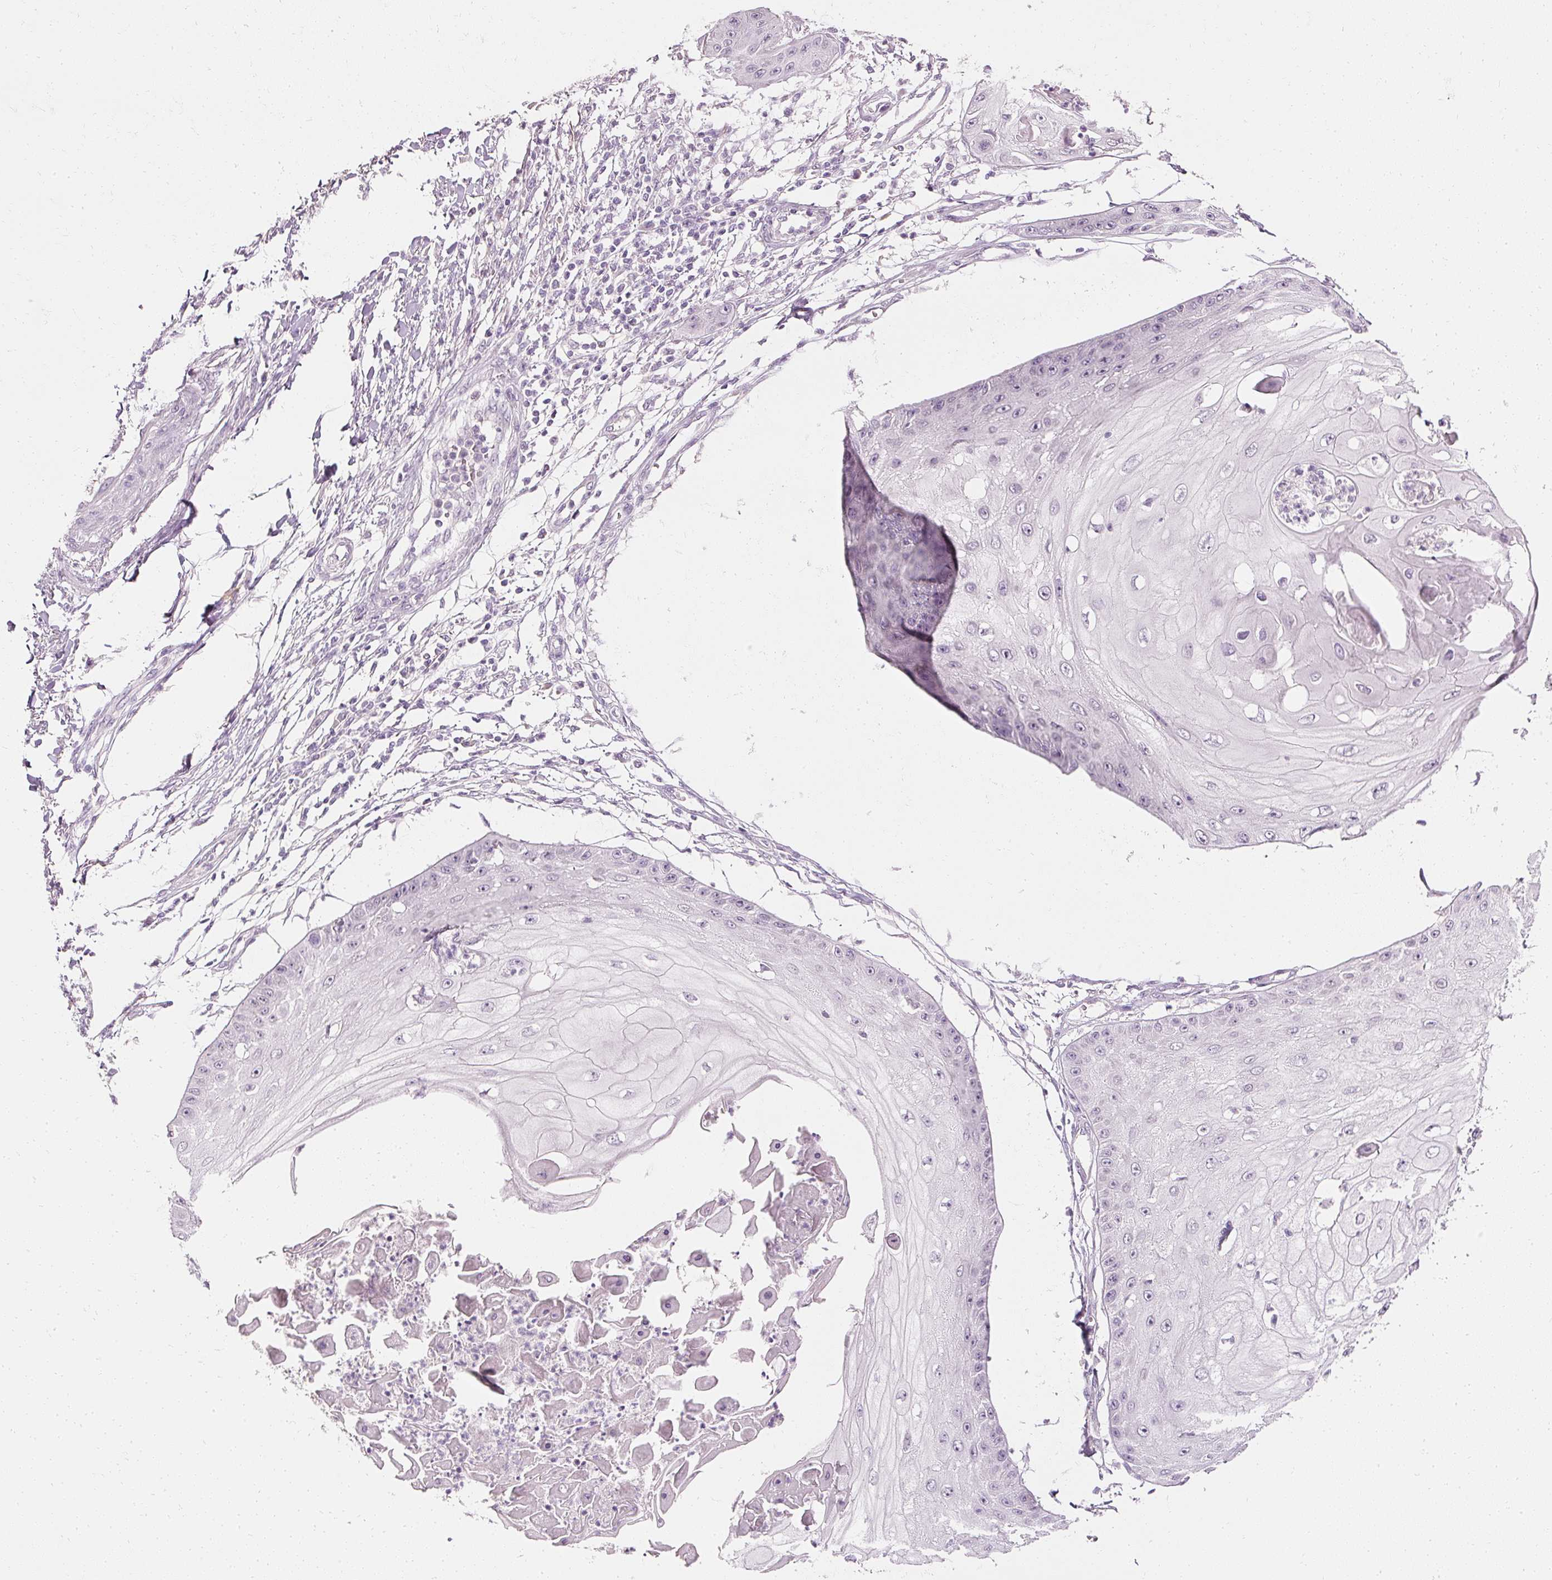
{"staining": {"intensity": "negative", "quantity": "none", "location": "none"}, "tissue": "skin cancer", "cell_type": "Tumor cells", "image_type": "cancer", "snomed": [{"axis": "morphology", "description": "Squamous cell carcinoma, NOS"}, {"axis": "topography", "description": "Skin"}], "caption": "Immunohistochemical staining of human skin squamous cell carcinoma shows no significant positivity in tumor cells.", "gene": "ELAVL3", "patient": {"sex": "male", "age": 70}}